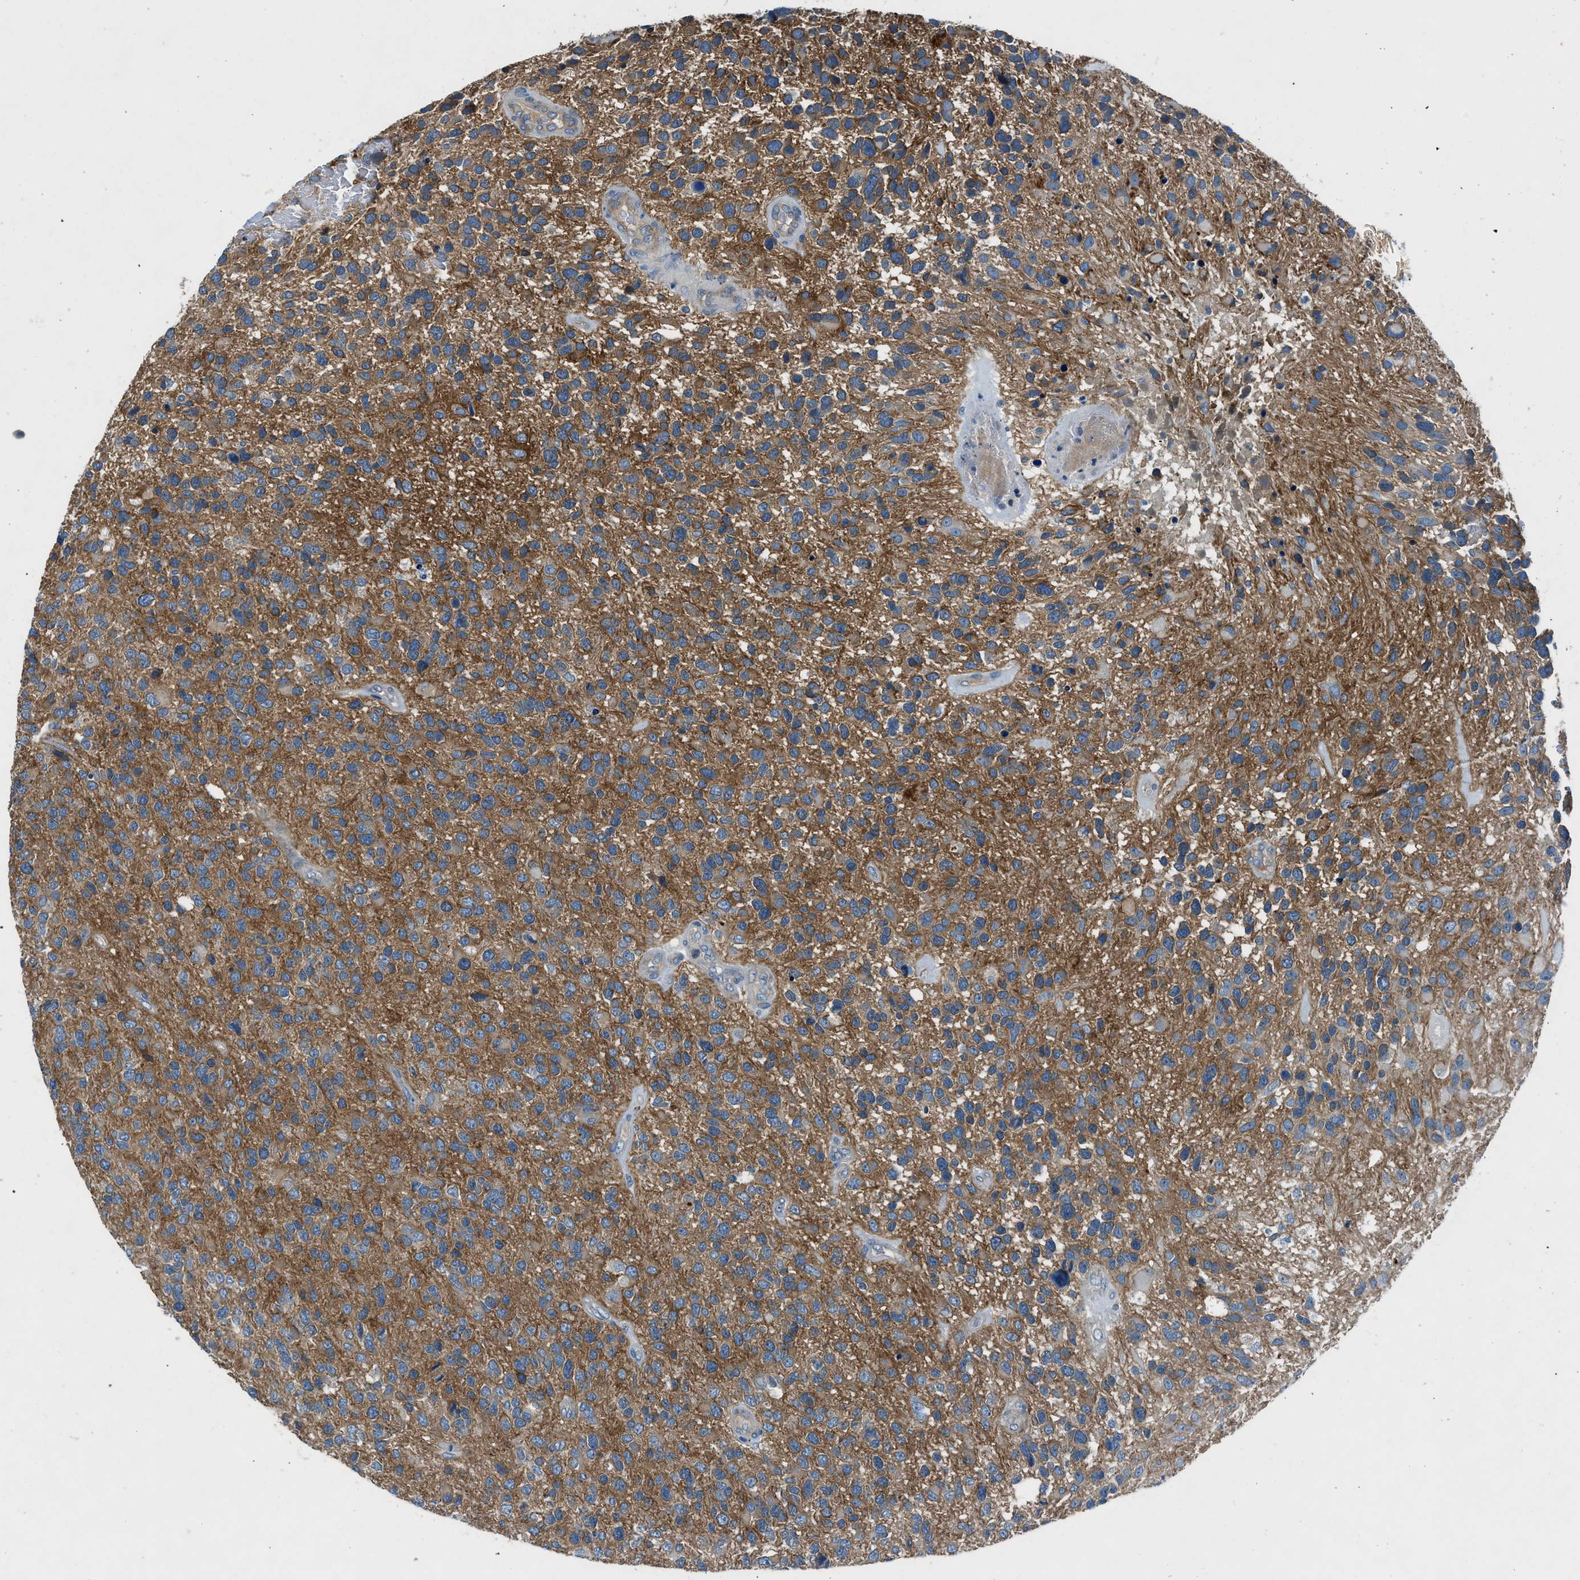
{"staining": {"intensity": "moderate", "quantity": ">75%", "location": "cytoplasmic/membranous"}, "tissue": "glioma", "cell_type": "Tumor cells", "image_type": "cancer", "snomed": [{"axis": "morphology", "description": "Glioma, malignant, High grade"}, {"axis": "topography", "description": "Brain"}], "caption": "Malignant glioma (high-grade) was stained to show a protein in brown. There is medium levels of moderate cytoplasmic/membranous staining in approximately >75% of tumor cells. The staining is performed using DAB (3,3'-diaminobenzidine) brown chromogen to label protein expression. The nuclei are counter-stained blue using hematoxylin.", "gene": "BMP1", "patient": {"sex": "female", "age": 58}}